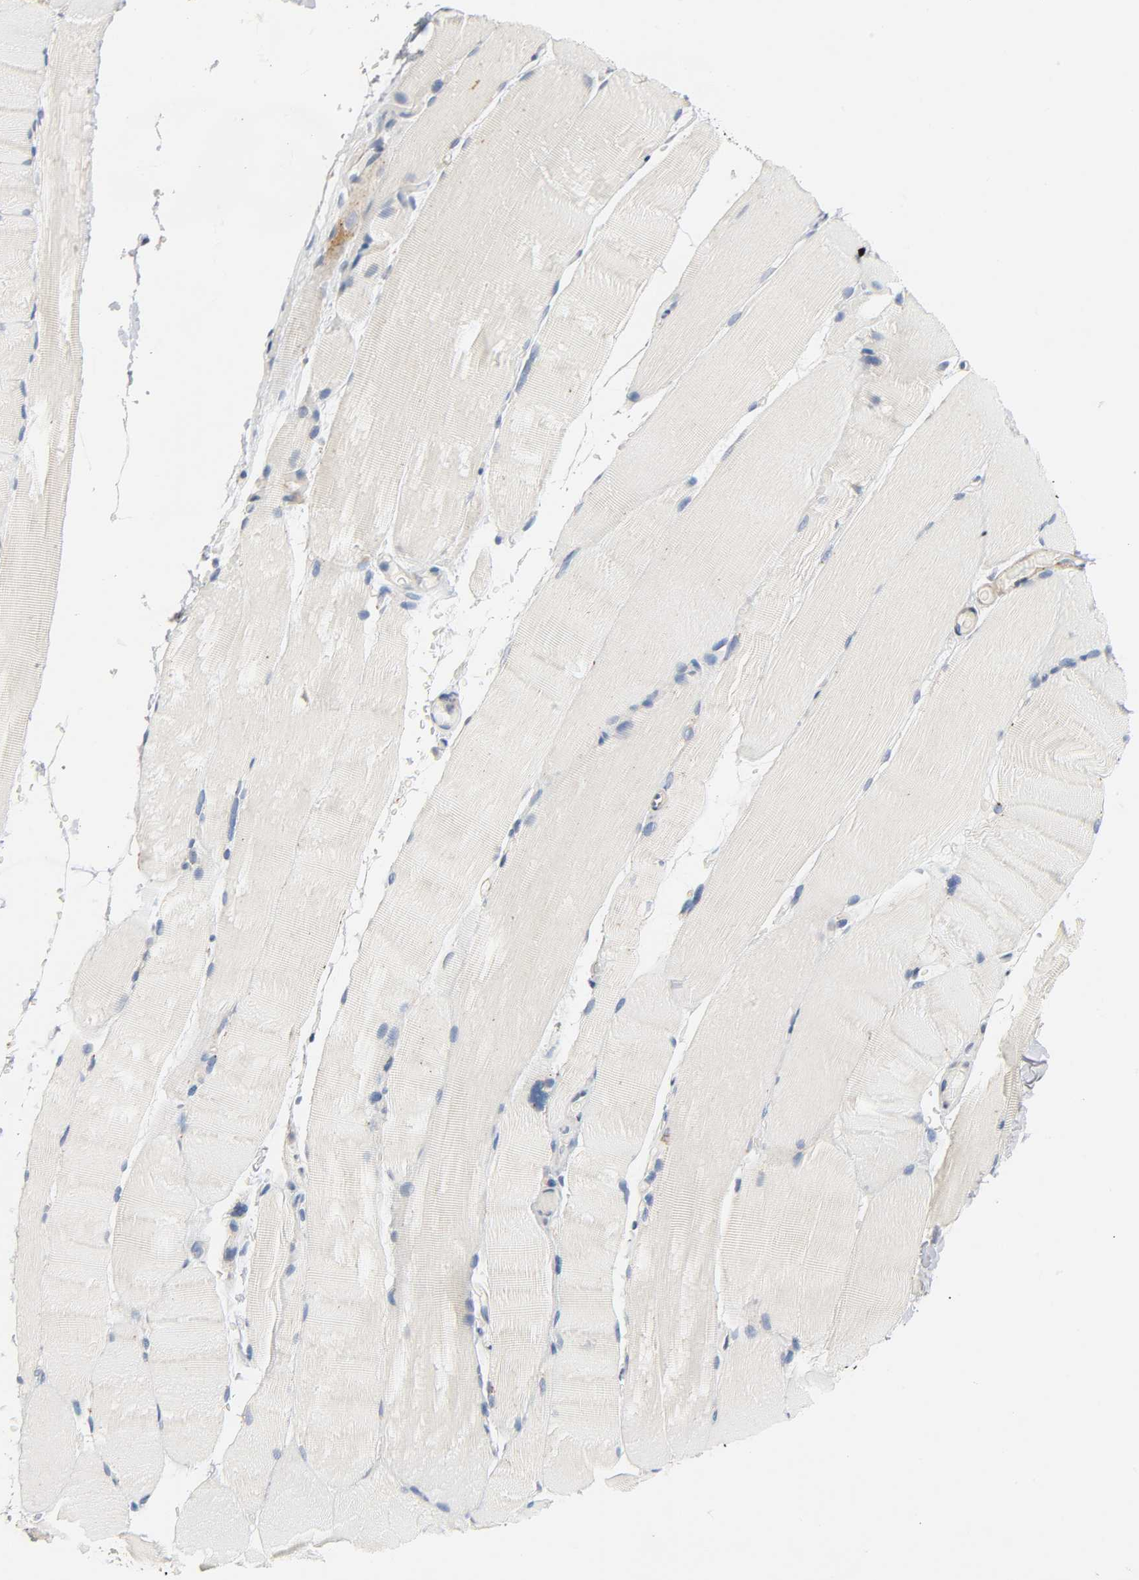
{"staining": {"intensity": "negative", "quantity": "none", "location": "none"}, "tissue": "skeletal muscle", "cell_type": "Myocytes", "image_type": "normal", "snomed": [{"axis": "morphology", "description": "Normal tissue, NOS"}, {"axis": "topography", "description": "Skeletal muscle"}, {"axis": "topography", "description": "Parathyroid gland"}], "caption": "There is no significant positivity in myocytes of skeletal muscle. (IHC, brightfield microscopy, high magnification).", "gene": "ARPC1A", "patient": {"sex": "female", "age": 37}}